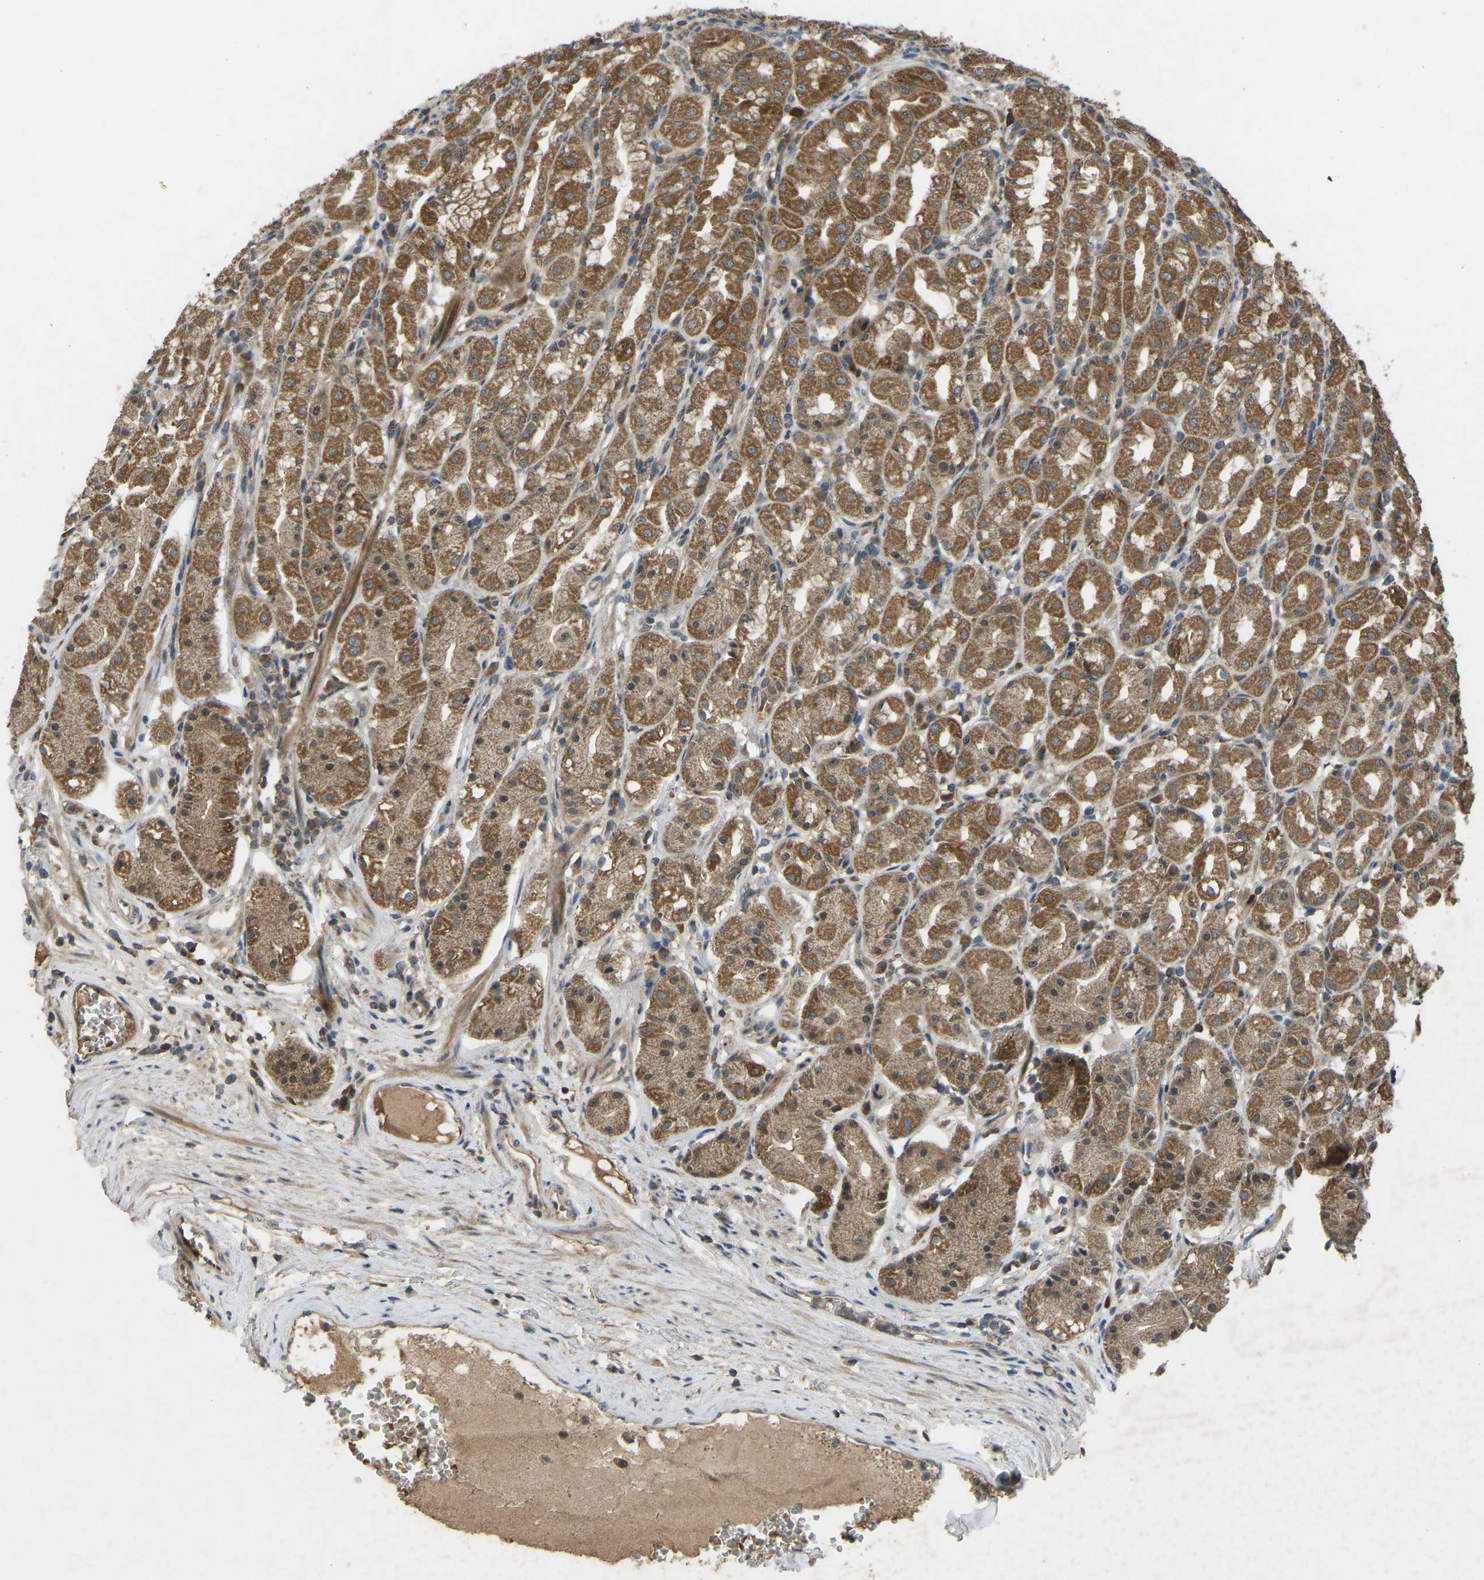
{"staining": {"intensity": "moderate", "quantity": ">75%", "location": "cytoplasmic/membranous"}, "tissue": "stomach", "cell_type": "Glandular cells", "image_type": "normal", "snomed": [{"axis": "morphology", "description": "Normal tissue, NOS"}, {"axis": "topography", "description": "Stomach"}, {"axis": "topography", "description": "Stomach, lower"}], "caption": "Benign stomach reveals moderate cytoplasmic/membranous staining in about >75% of glandular cells, visualized by immunohistochemistry.", "gene": "ZNF71", "patient": {"sex": "female", "age": 56}}